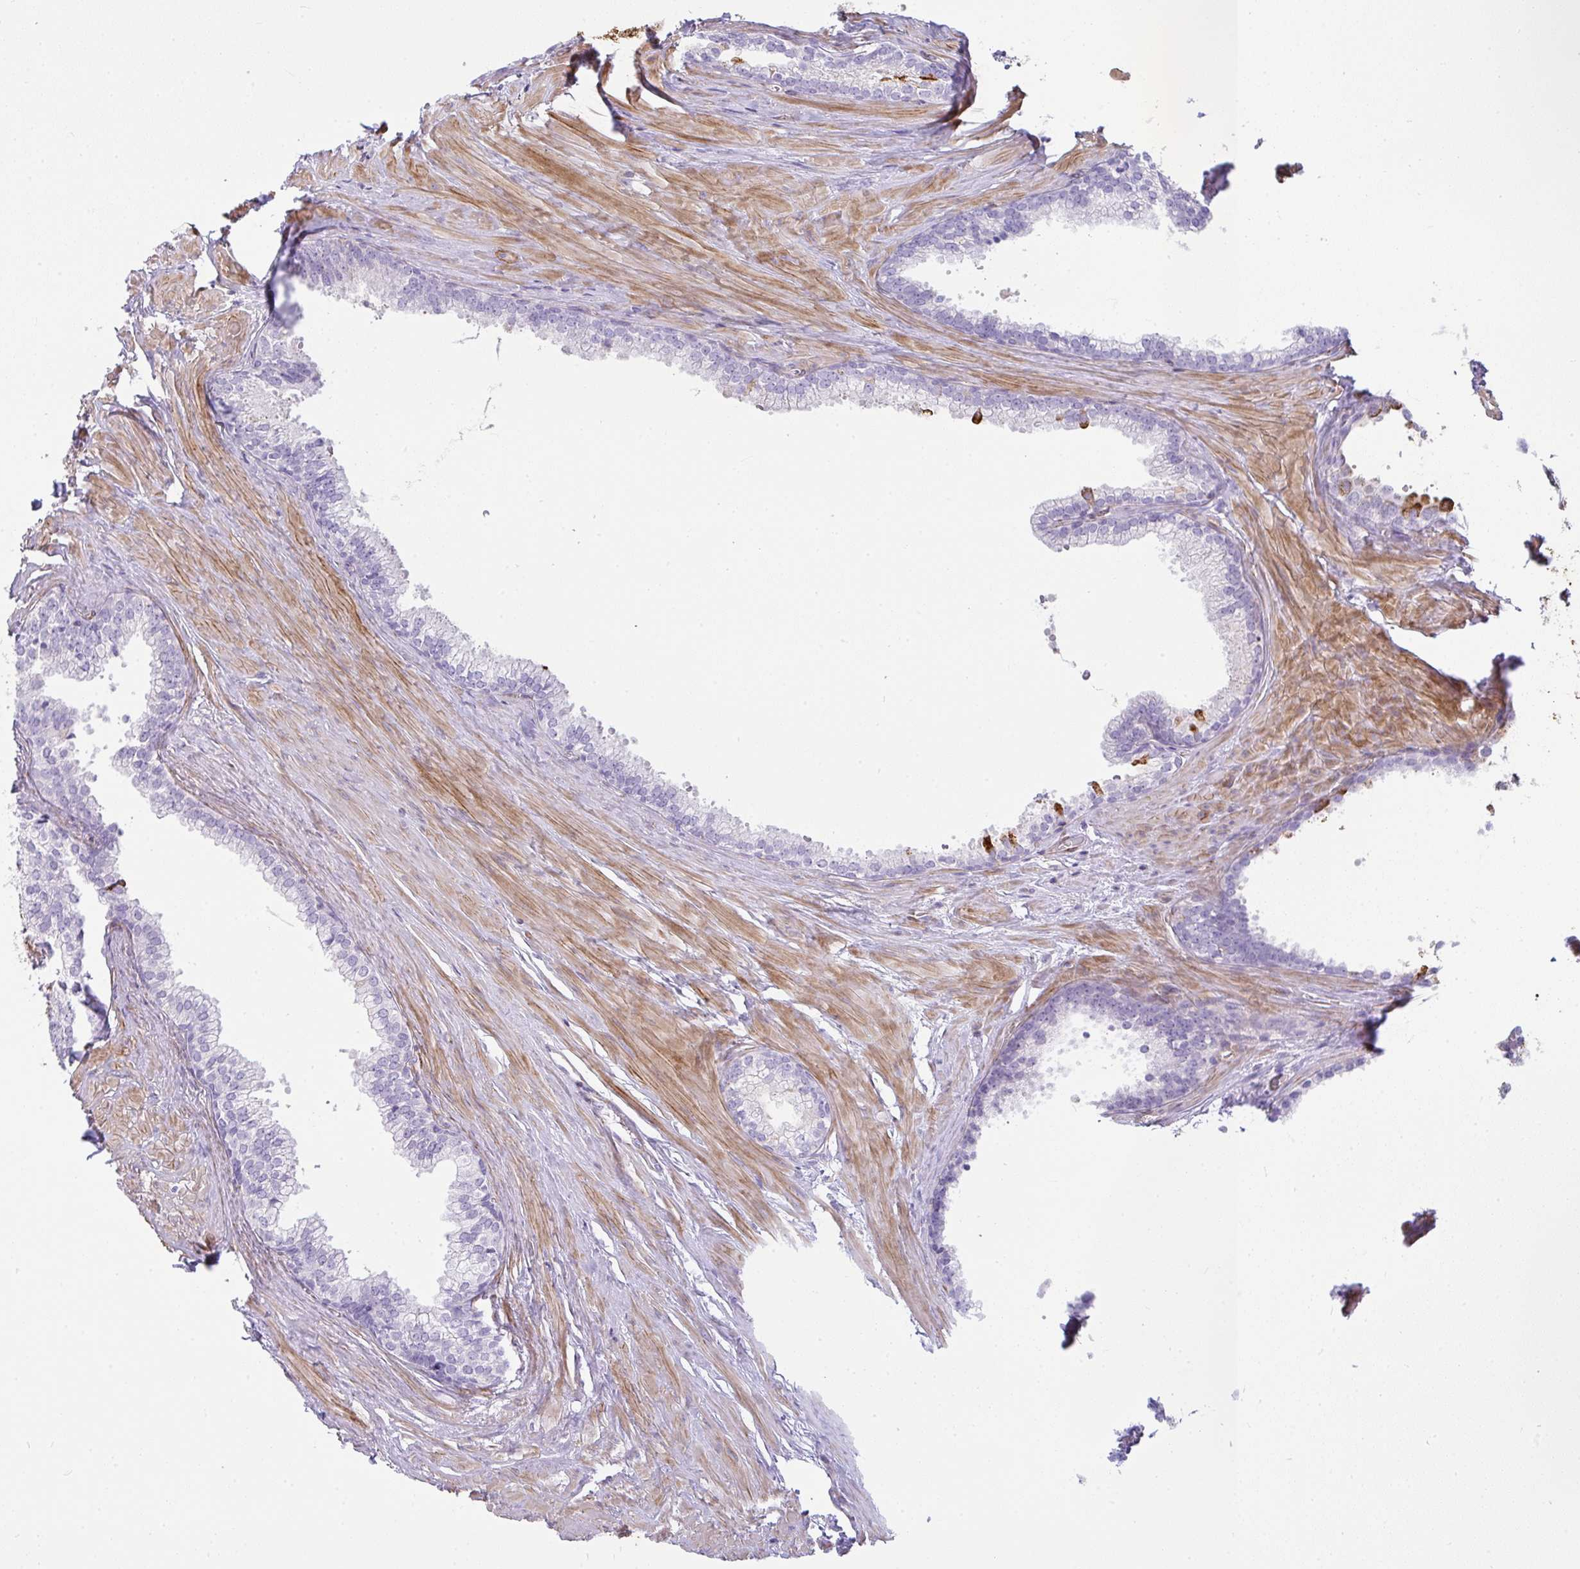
{"staining": {"intensity": "strong", "quantity": "25%-75%", "location": "cytoplasmic/membranous"}, "tissue": "prostate", "cell_type": "Glandular cells", "image_type": "normal", "snomed": [{"axis": "morphology", "description": "Normal tissue, NOS"}, {"axis": "topography", "description": "Prostate"}, {"axis": "topography", "description": "Peripheral nerve tissue"}], "caption": "The micrograph reveals staining of benign prostate, revealing strong cytoplasmic/membranous protein expression (brown color) within glandular cells.", "gene": "CDRT15", "patient": {"sex": "male", "age": 55}}